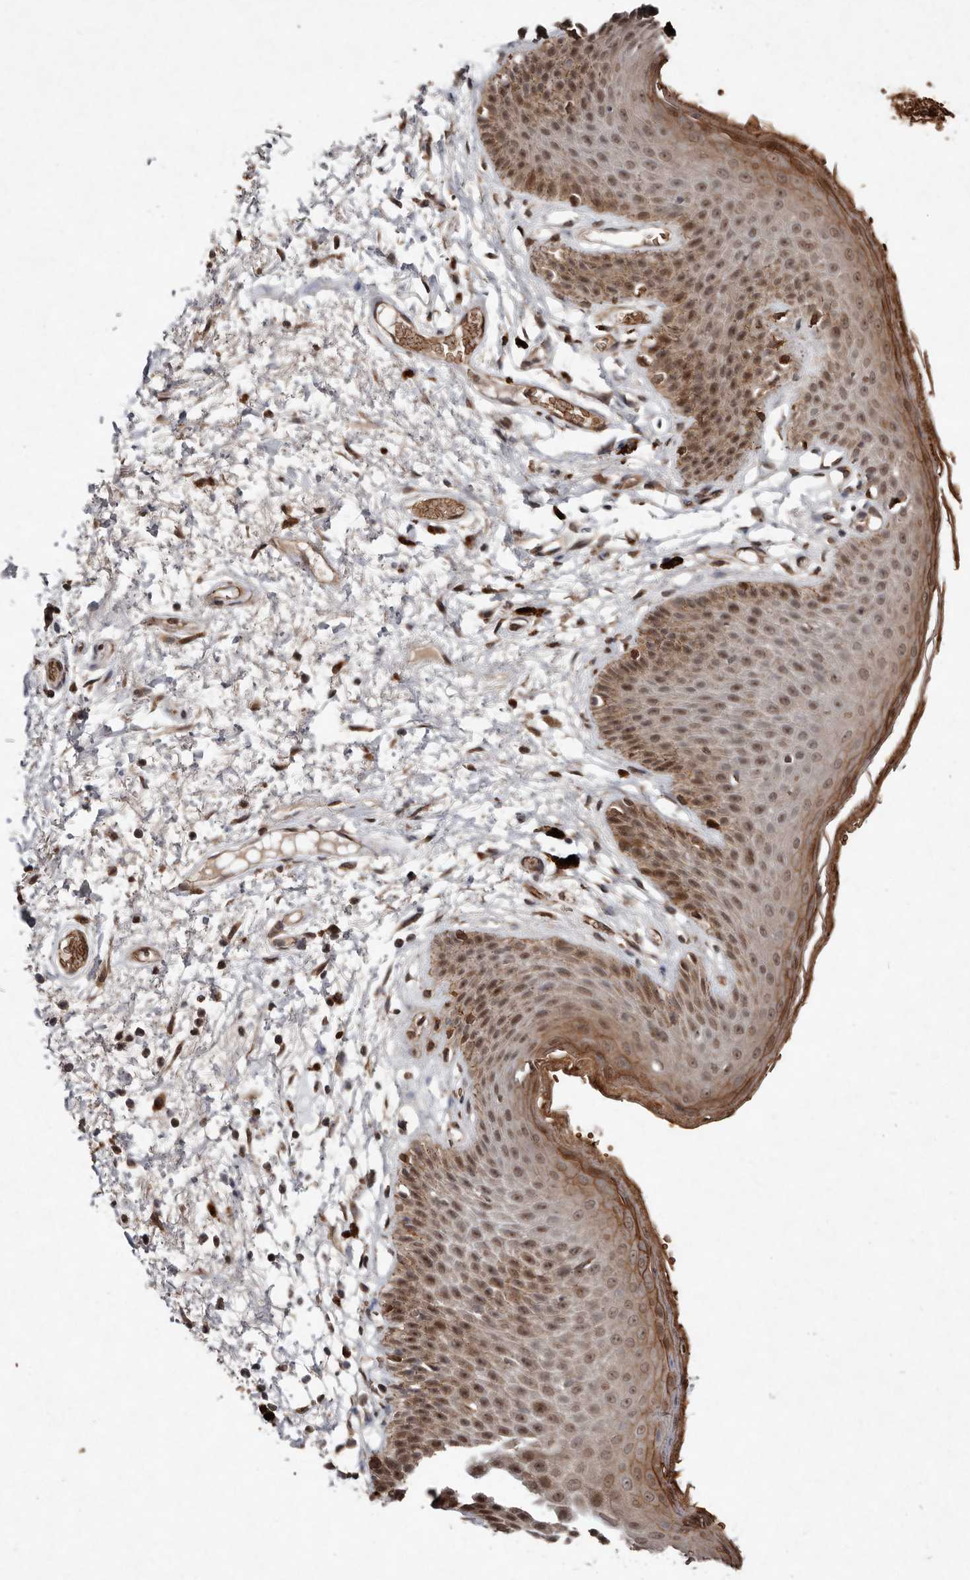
{"staining": {"intensity": "moderate", "quantity": "25%-75%", "location": "cytoplasmic/membranous,nuclear"}, "tissue": "skin", "cell_type": "Epidermal cells", "image_type": "normal", "snomed": [{"axis": "morphology", "description": "Normal tissue, NOS"}, {"axis": "topography", "description": "Anal"}], "caption": "Brown immunohistochemical staining in benign human skin shows moderate cytoplasmic/membranous,nuclear staining in about 25%-75% of epidermal cells.", "gene": "DIP2C", "patient": {"sex": "male", "age": 74}}